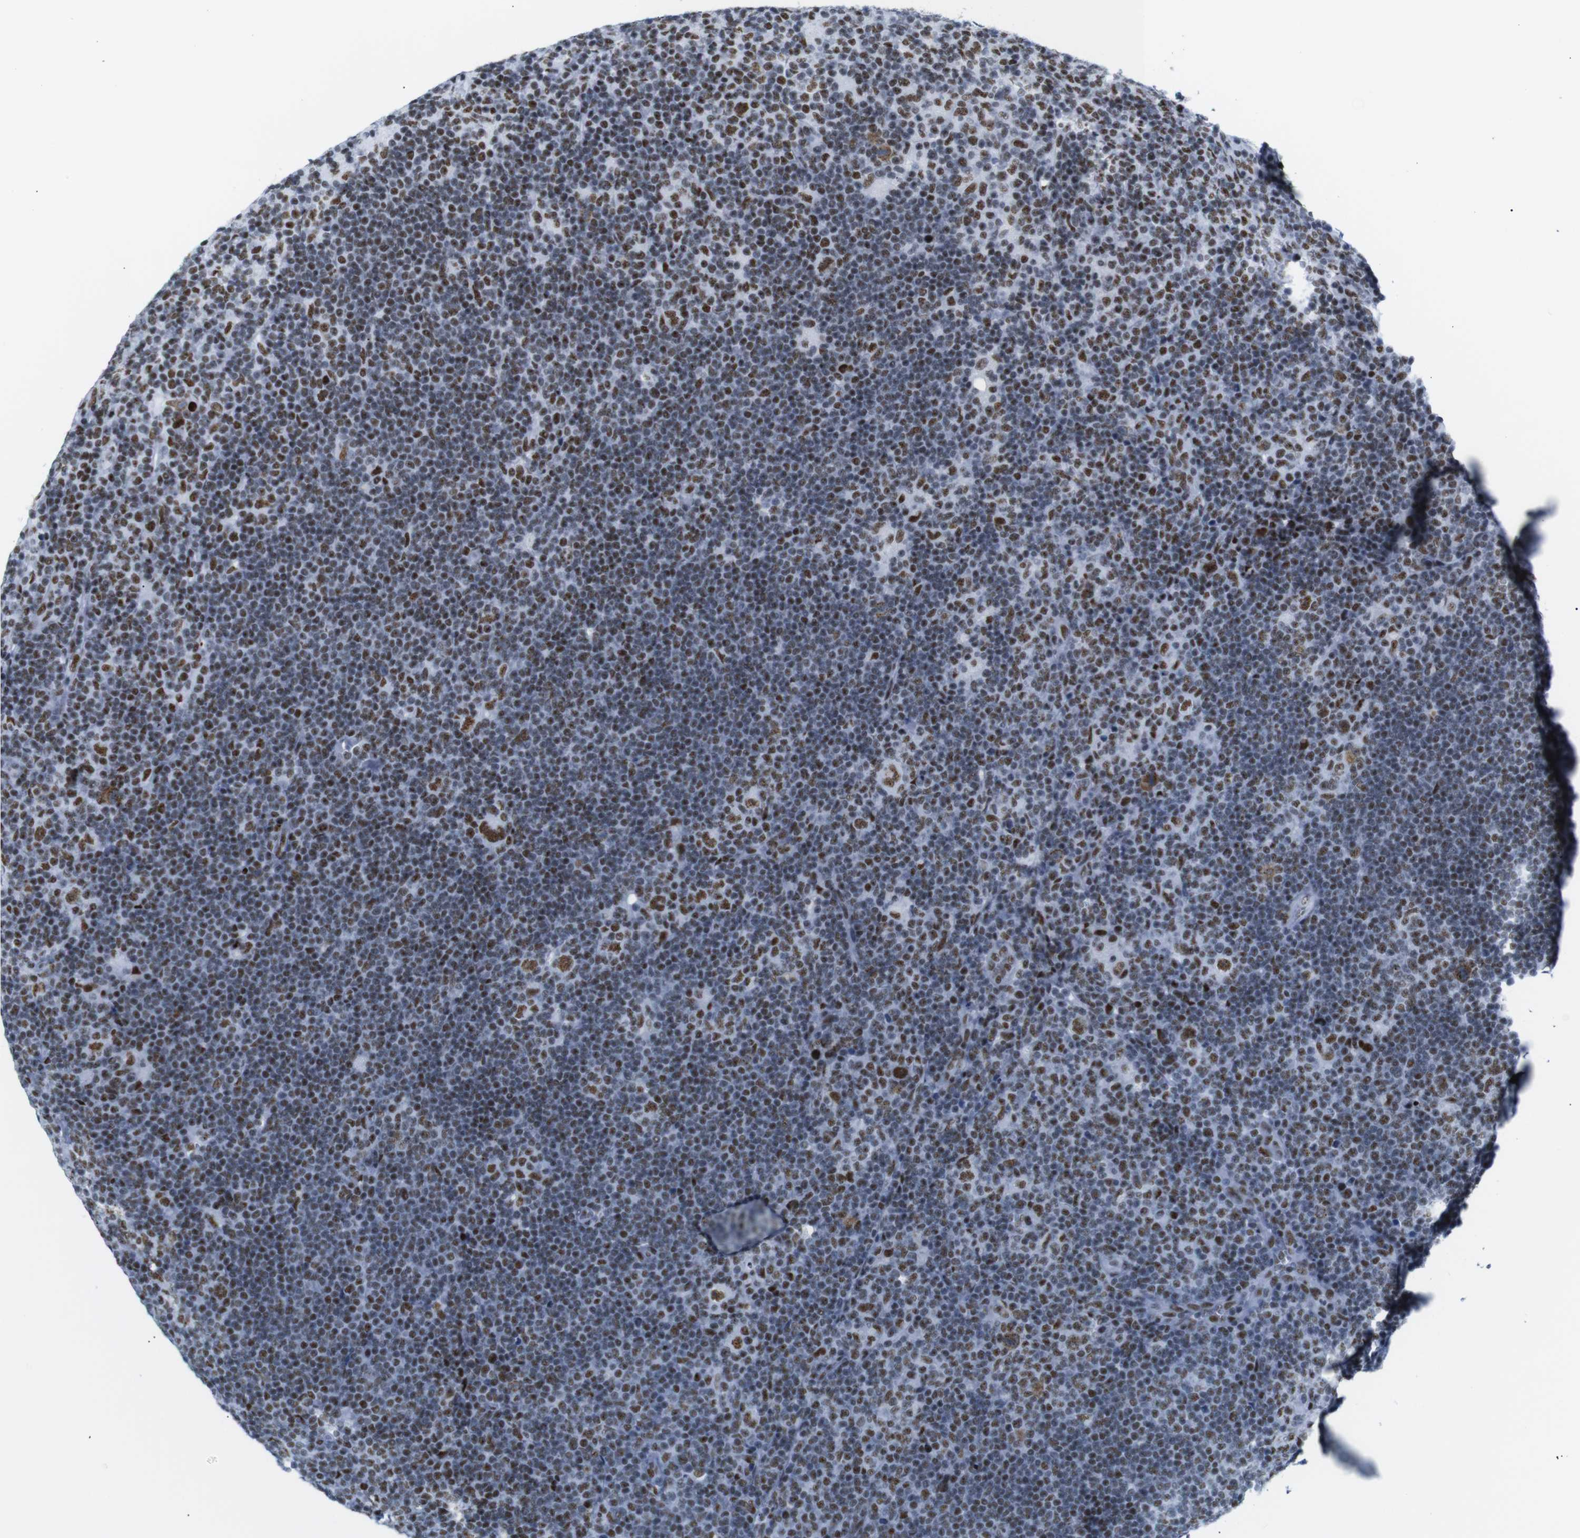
{"staining": {"intensity": "strong", "quantity": ">75%", "location": "nuclear"}, "tissue": "lymphoma", "cell_type": "Tumor cells", "image_type": "cancer", "snomed": [{"axis": "morphology", "description": "Hodgkin's disease, NOS"}, {"axis": "topography", "description": "Lymph node"}], "caption": "Immunohistochemistry micrograph of Hodgkin's disease stained for a protein (brown), which demonstrates high levels of strong nuclear expression in about >75% of tumor cells.", "gene": "TRA2B", "patient": {"sex": "female", "age": 57}}